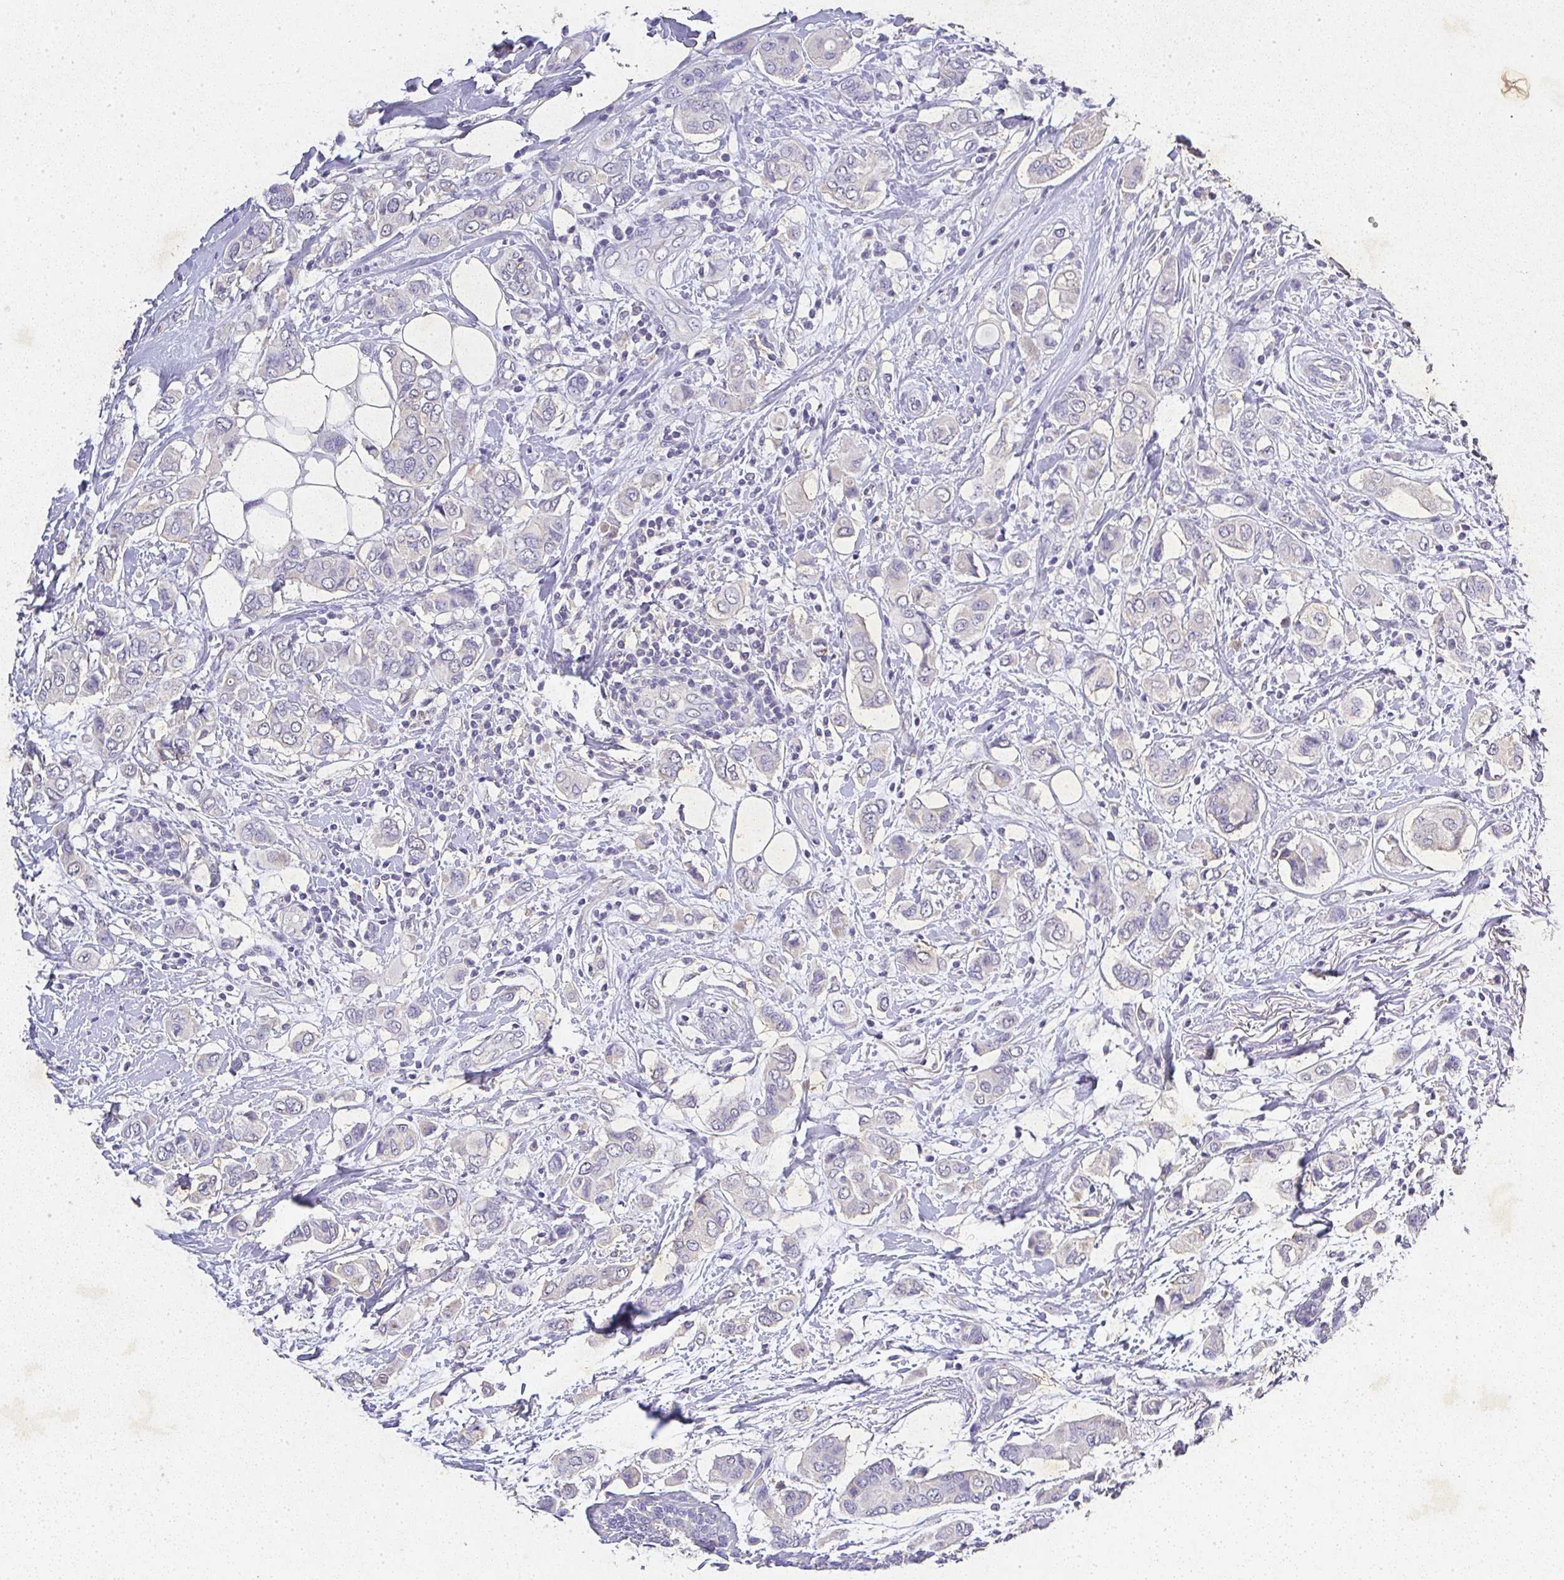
{"staining": {"intensity": "negative", "quantity": "none", "location": "none"}, "tissue": "breast cancer", "cell_type": "Tumor cells", "image_type": "cancer", "snomed": [{"axis": "morphology", "description": "Lobular carcinoma"}, {"axis": "topography", "description": "Breast"}], "caption": "Immunohistochemistry (IHC) of human breast cancer (lobular carcinoma) demonstrates no staining in tumor cells.", "gene": "RPS2", "patient": {"sex": "female", "age": 51}}